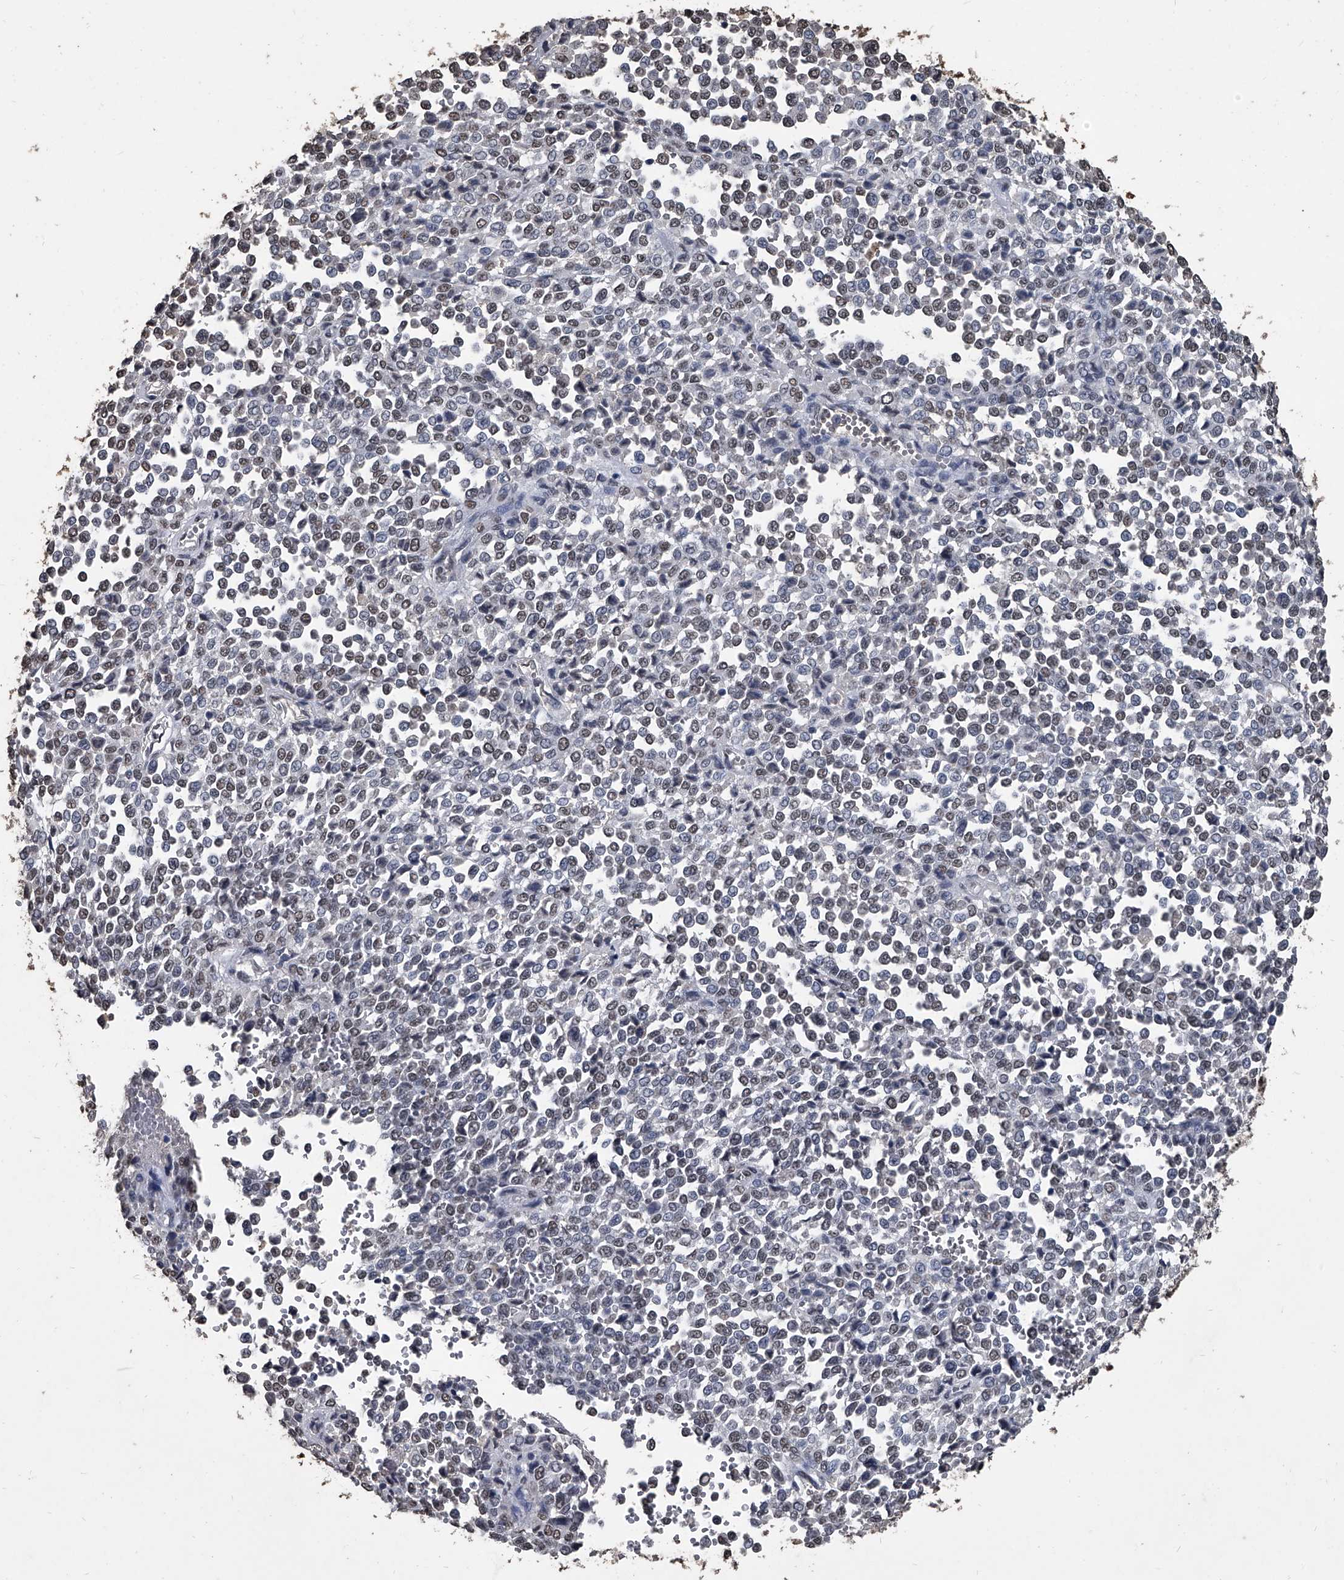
{"staining": {"intensity": "negative", "quantity": "none", "location": "none"}, "tissue": "melanoma", "cell_type": "Tumor cells", "image_type": "cancer", "snomed": [{"axis": "morphology", "description": "Malignant melanoma, Metastatic site"}, {"axis": "topography", "description": "Pancreas"}], "caption": "Immunohistochemical staining of malignant melanoma (metastatic site) exhibits no significant staining in tumor cells. (Brightfield microscopy of DAB (3,3'-diaminobenzidine) immunohistochemistry (IHC) at high magnification).", "gene": "MATR3", "patient": {"sex": "female", "age": 30}}